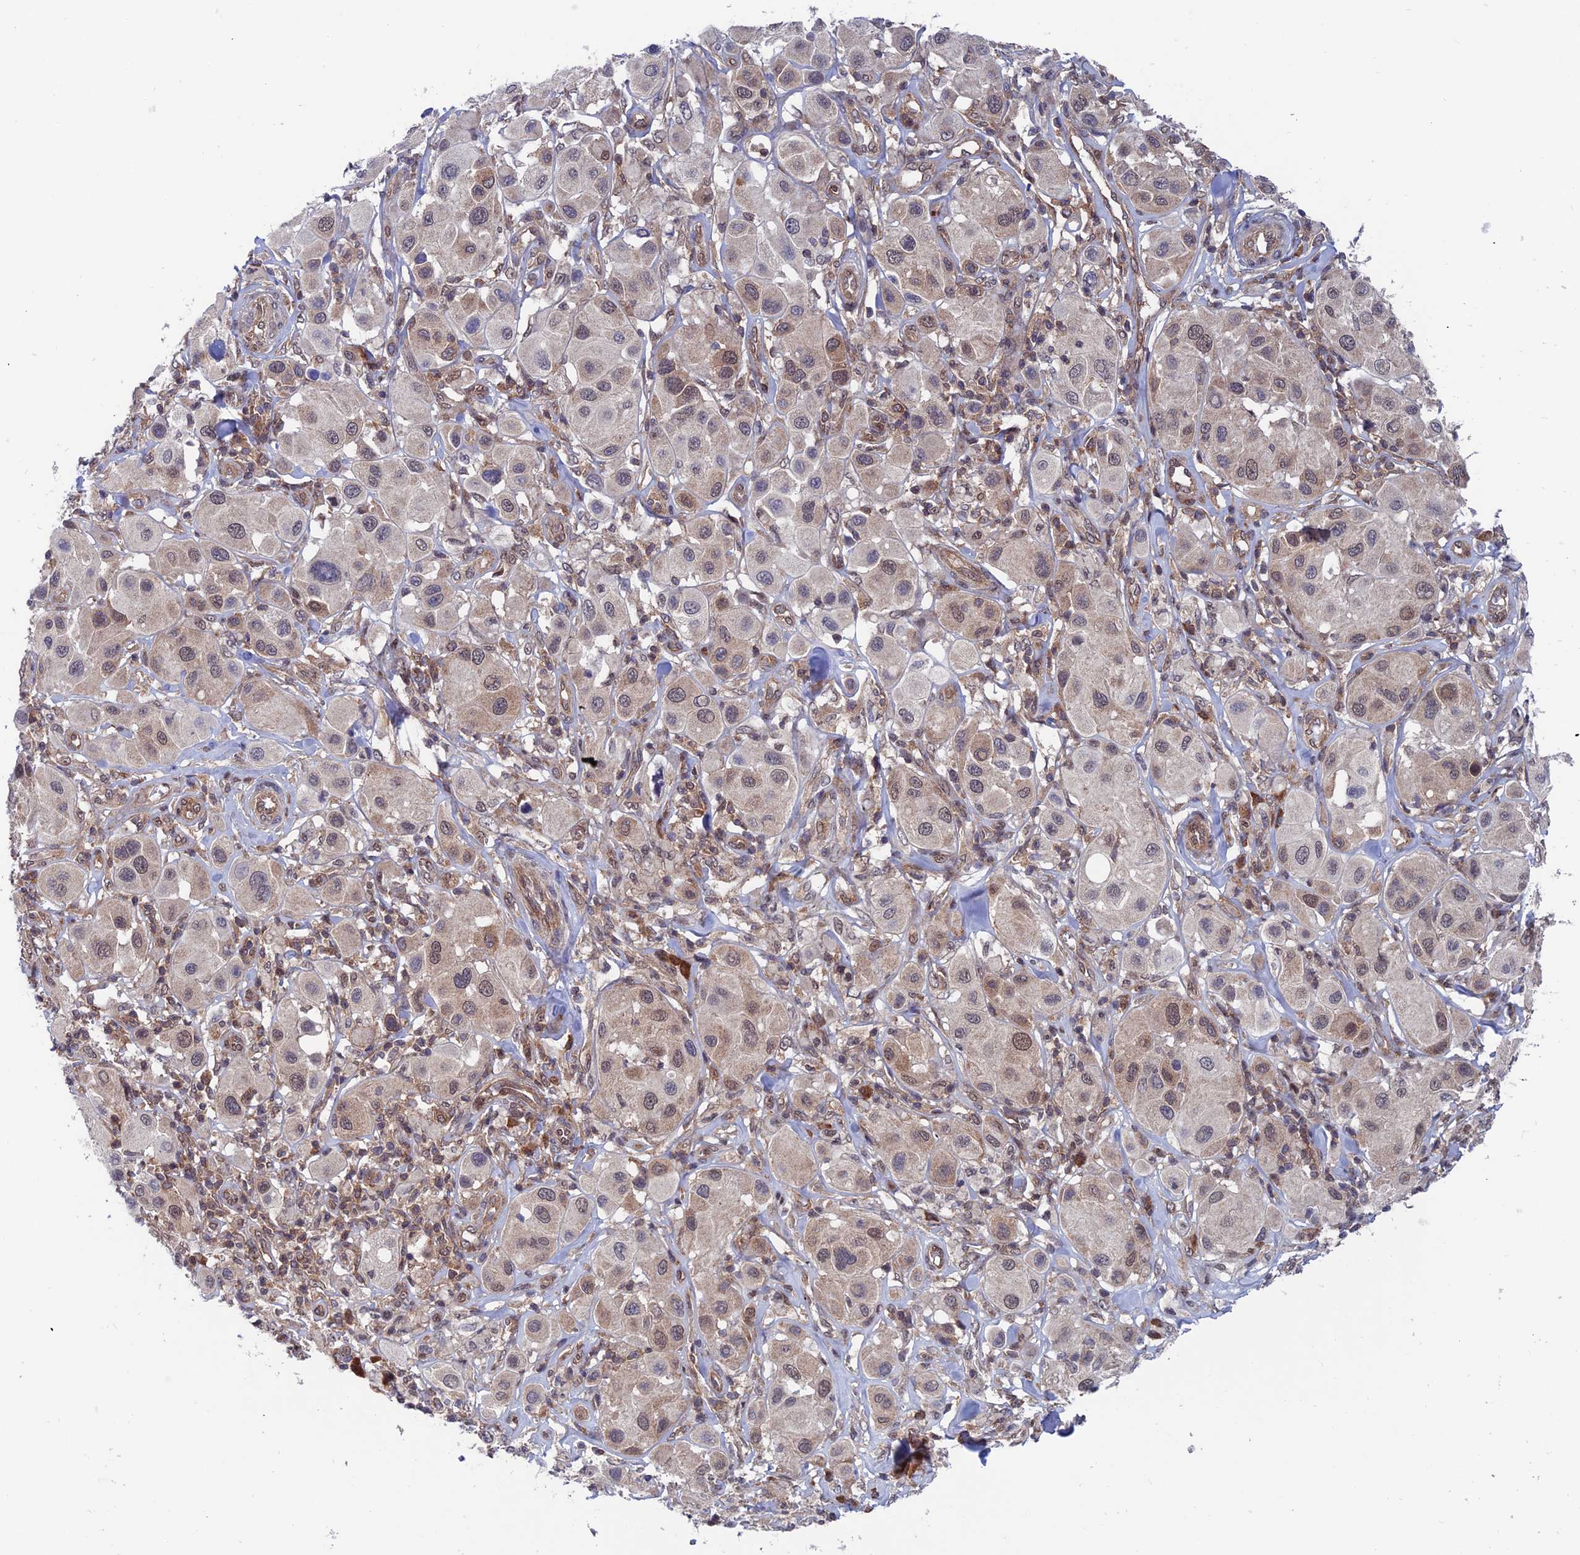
{"staining": {"intensity": "weak", "quantity": "25%-75%", "location": "cytoplasmic/membranous,nuclear"}, "tissue": "melanoma", "cell_type": "Tumor cells", "image_type": "cancer", "snomed": [{"axis": "morphology", "description": "Malignant melanoma, Metastatic site"}, {"axis": "topography", "description": "Skin"}], "caption": "Brown immunohistochemical staining in melanoma displays weak cytoplasmic/membranous and nuclear staining in about 25%-75% of tumor cells.", "gene": "IGBP1", "patient": {"sex": "male", "age": 41}}